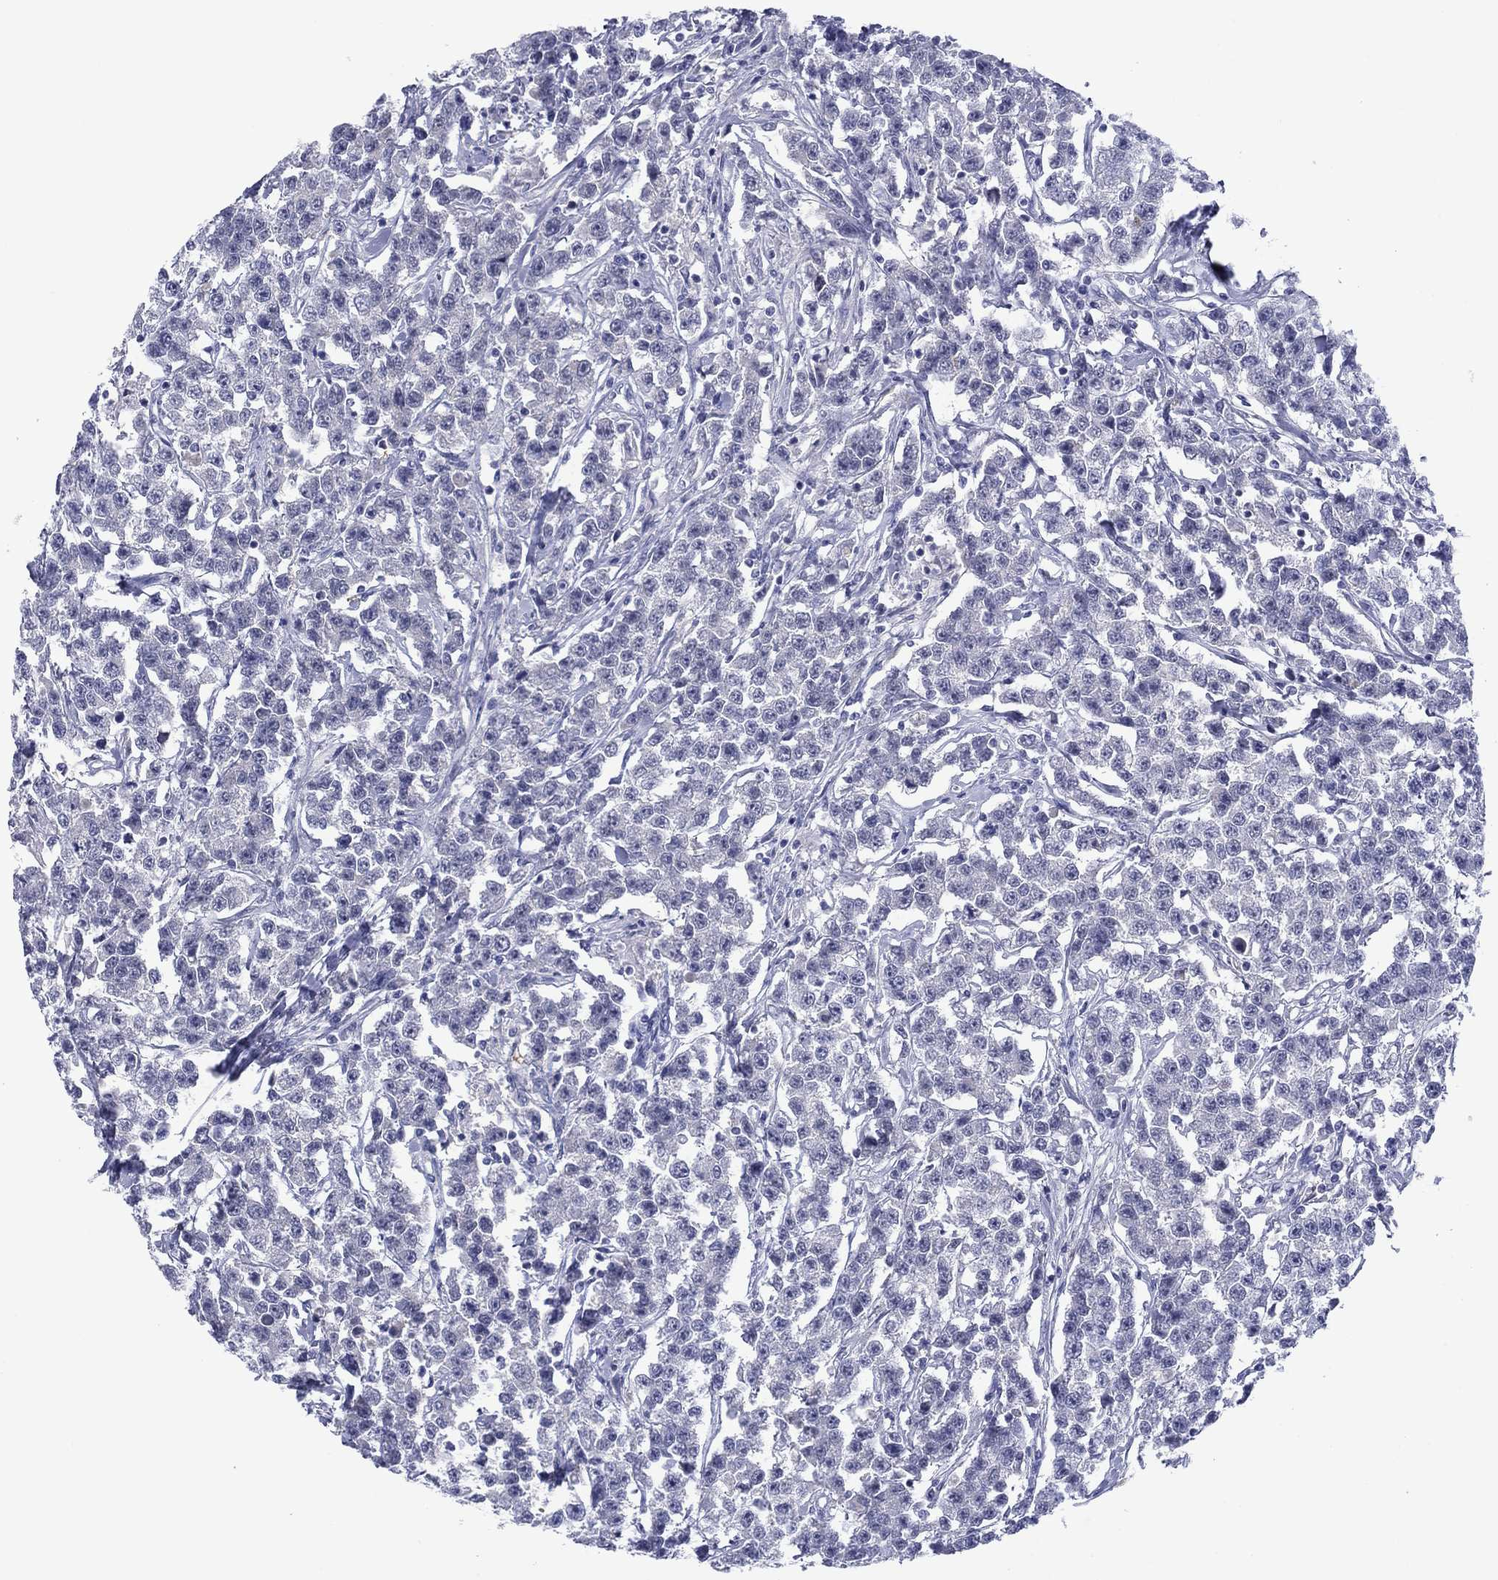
{"staining": {"intensity": "negative", "quantity": "none", "location": "none"}, "tissue": "testis cancer", "cell_type": "Tumor cells", "image_type": "cancer", "snomed": [{"axis": "morphology", "description": "Seminoma, NOS"}, {"axis": "topography", "description": "Testis"}], "caption": "IHC histopathology image of human testis cancer stained for a protein (brown), which displays no expression in tumor cells.", "gene": "TCFL5", "patient": {"sex": "male", "age": 59}}